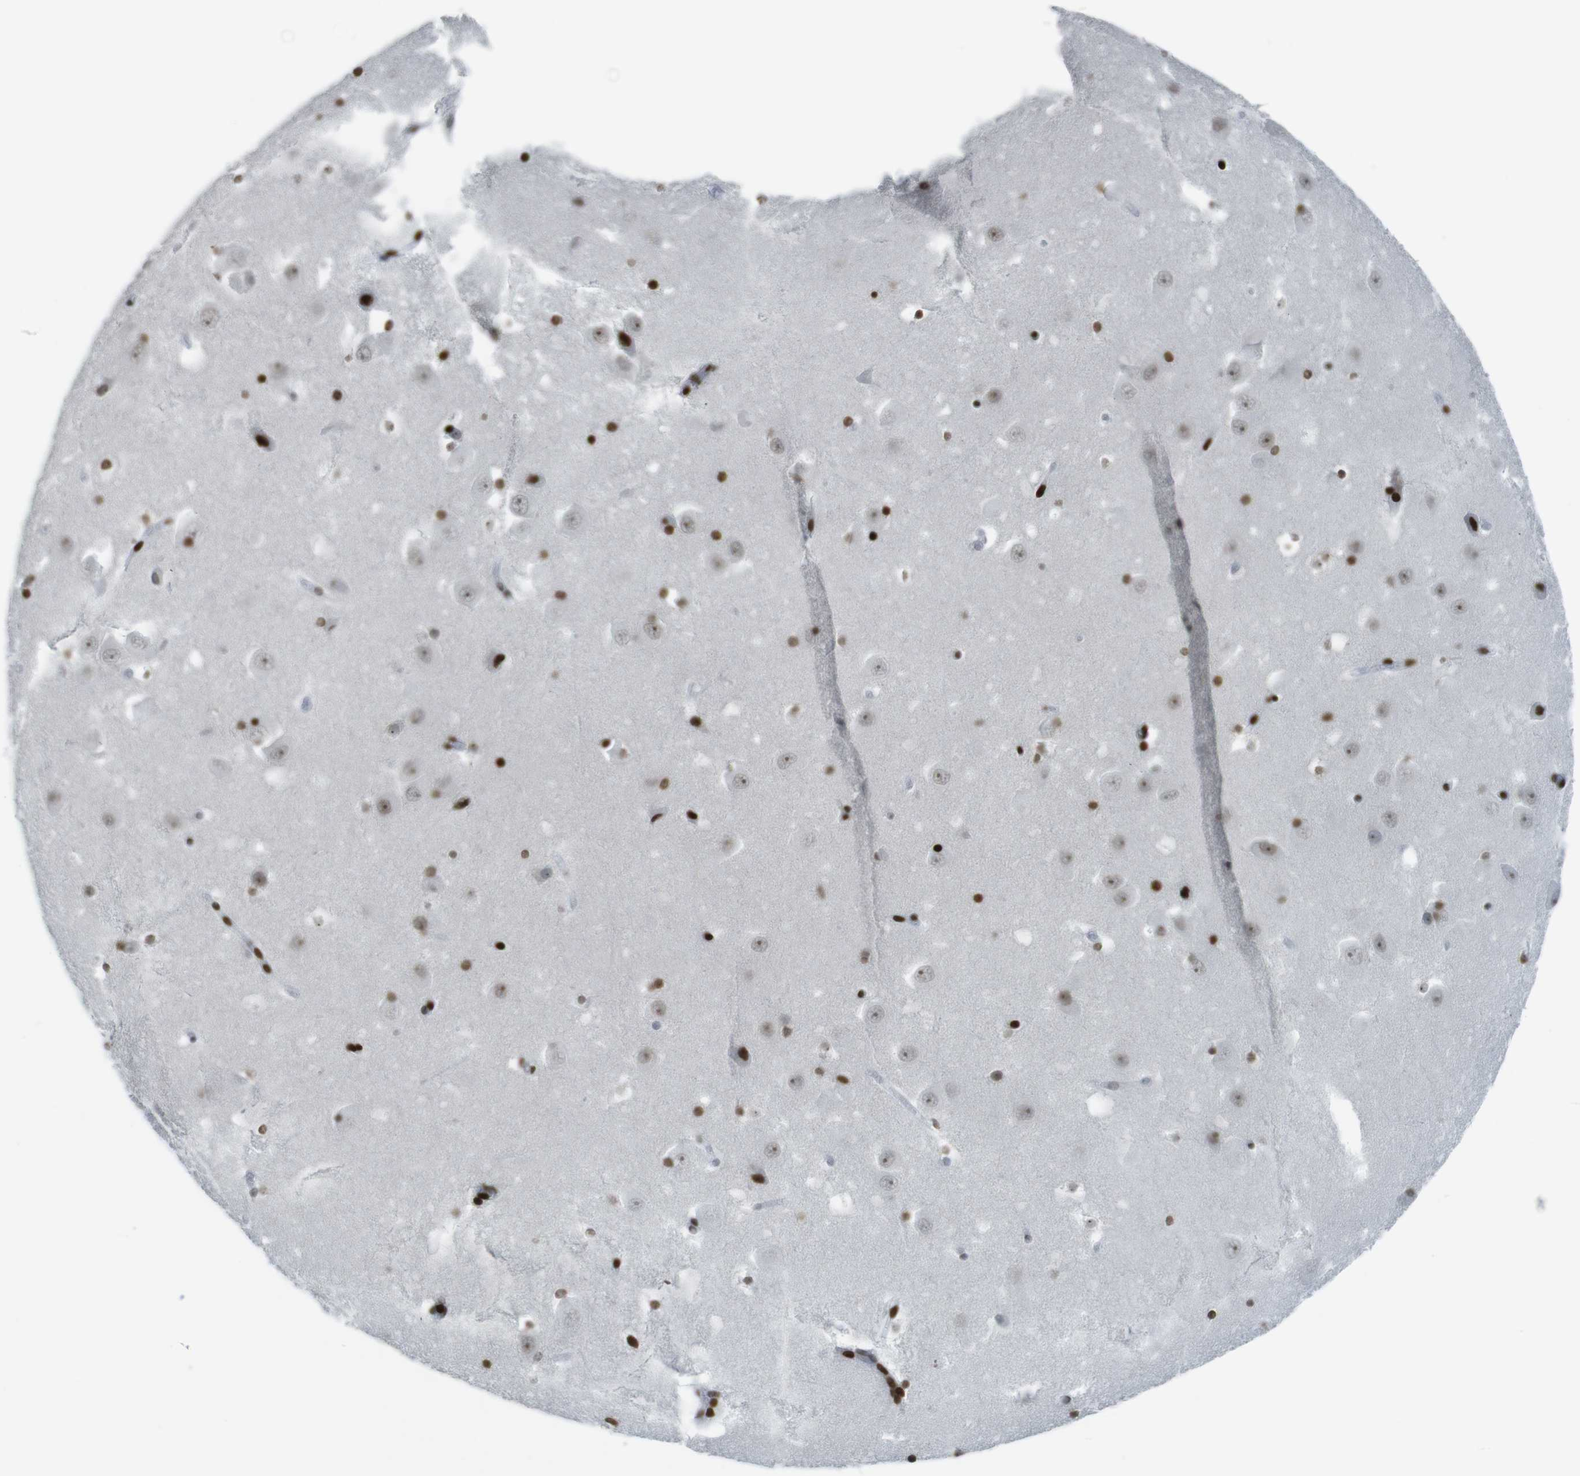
{"staining": {"intensity": "strong", "quantity": ">75%", "location": "nuclear"}, "tissue": "hippocampus", "cell_type": "Glial cells", "image_type": "normal", "snomed": [{"axis": "morphology", "description": "Normal tissue, NOS"}, {"axis": "topography", "description": "Hippocampus"}], "caption": "High-power microscopy captured an IHC histopathology image of normal hippocampus, revealing strong nuclear positivity in about >75% of glial cells. Using DAB (brown) and hematoxylin (blue) stains, captured at high magnification using brightfield microscopy.", "gene": "H2AC8", "patient": {"sex": "male", "age": 45}}